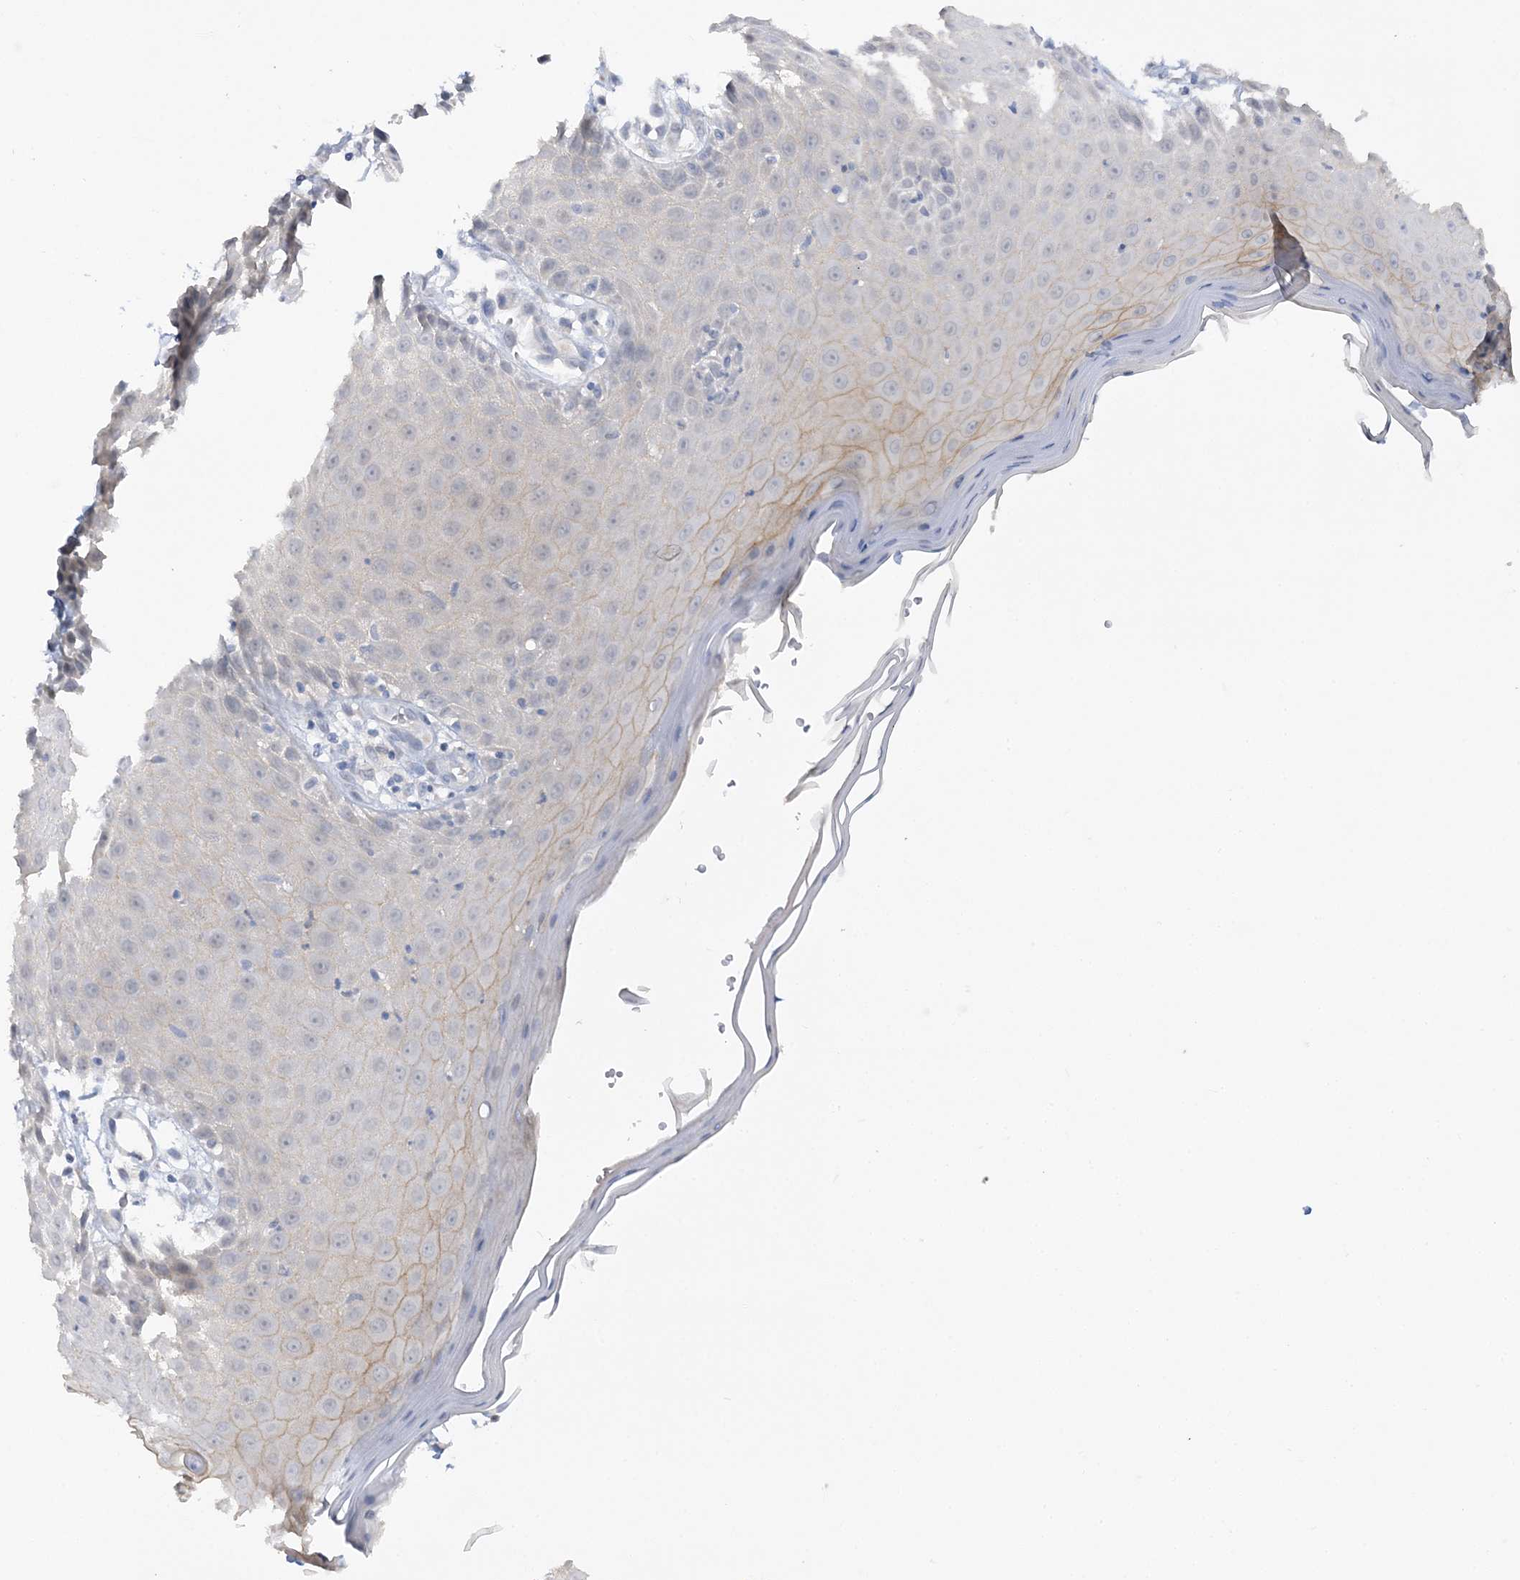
{"staining": {"intensity": "moderate", "quantity": "<25%", "location": "cytoplasmic/membranous"}, "tissue": "skin", "cell_type": "Epidermal cells", "image_type": "normal", "snomed": [{"axis": "morphology", "description": "Normal tissue, NOS"}, {"axis": "topography", "description": "Vulva"}], "caption": "IHC photomicrograph of unremarkable skin: skin stained using immunohistochemistry reveals low levels of moderate protein expression localized specifically in the cytoplasmic/membranous of epidermal cells, appearing as a cytoplasmic/membranous brown color.", "gene": "RPEL1", "patient": {"sex": "female", "age": 68}}